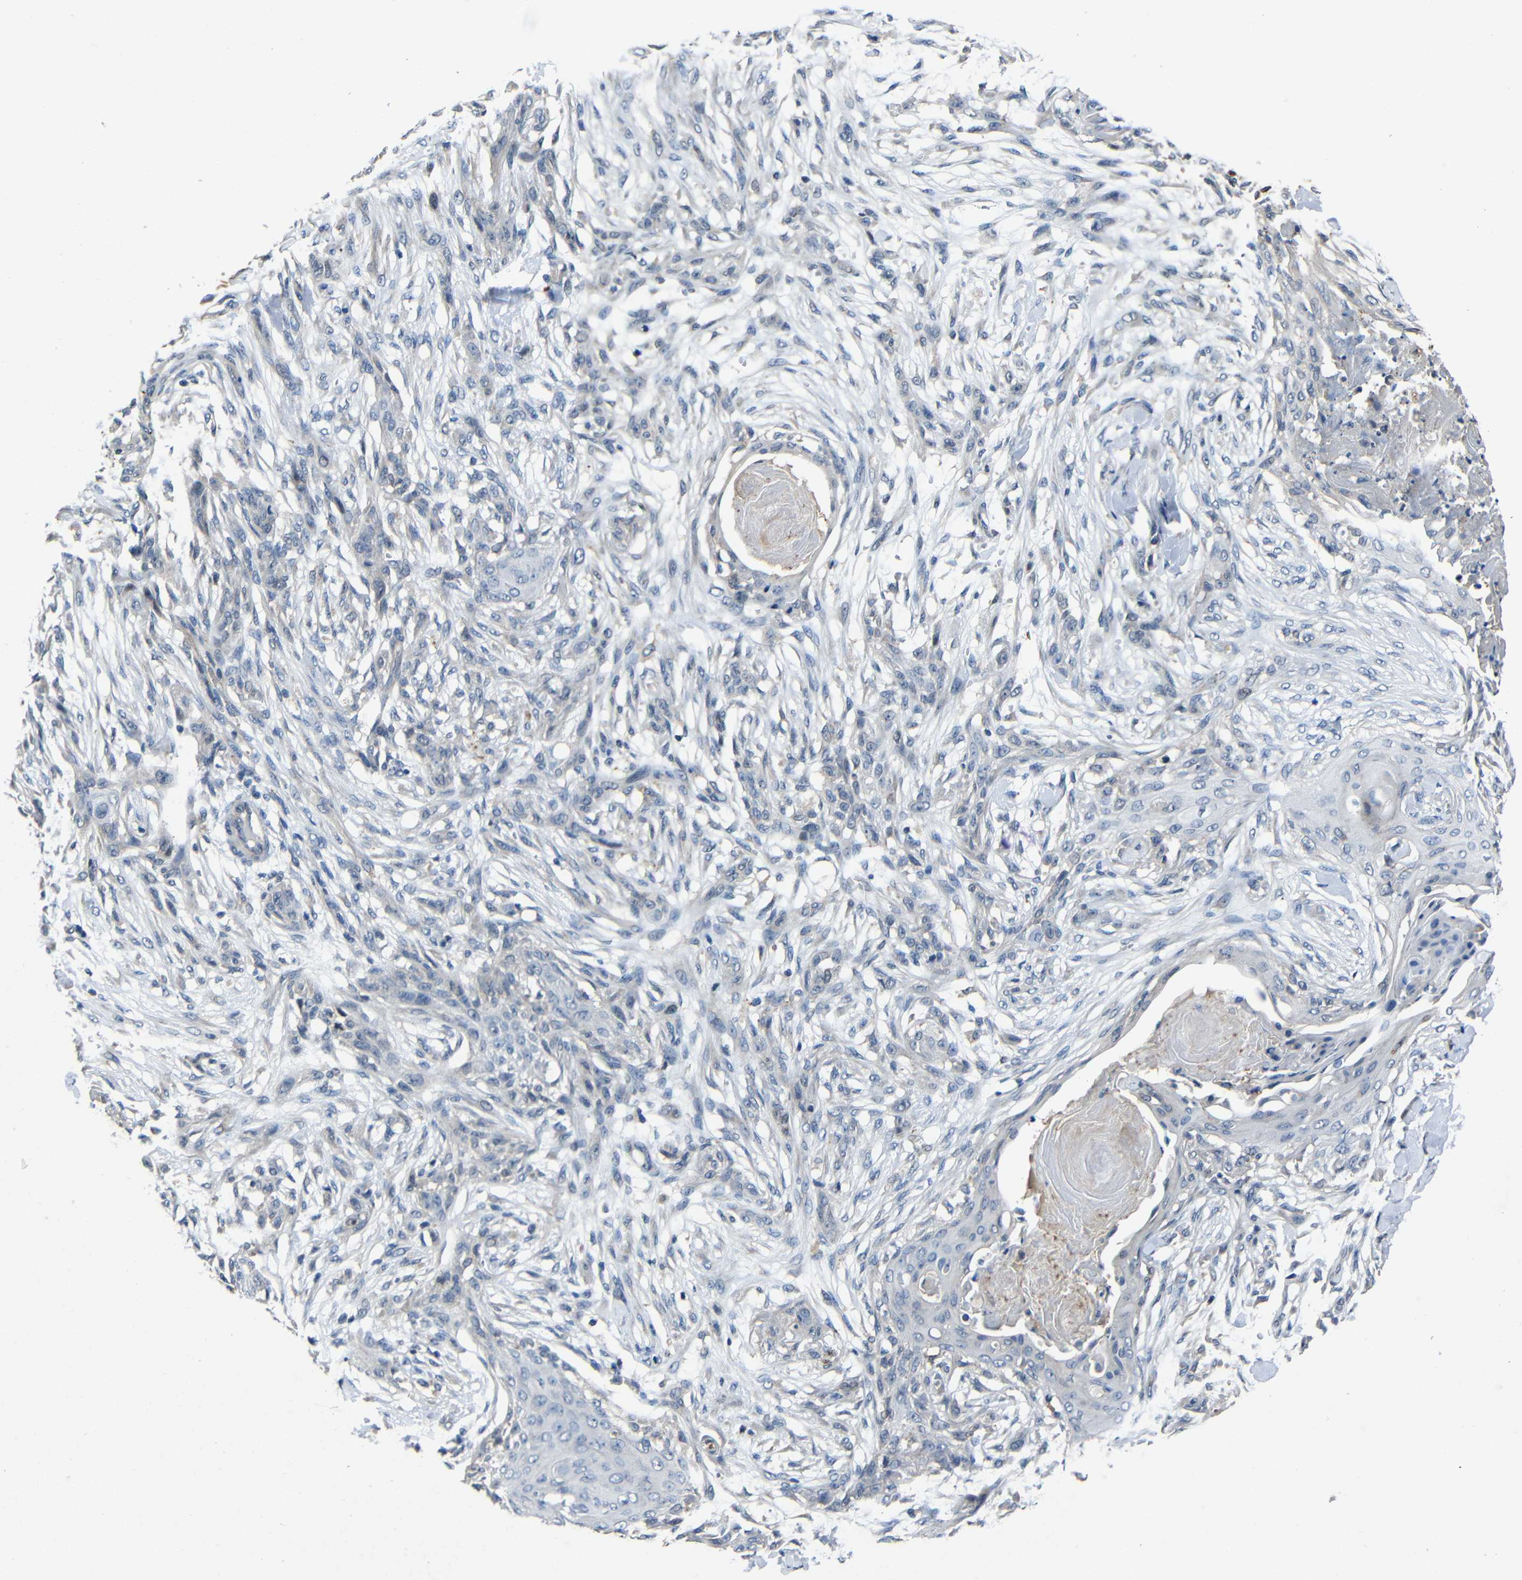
{"staining": {"intensity": "negative", "quantity": "none", "location": "none"}, "tissue": "skin cancer", "cell_type": "Tumor cells", "image_type": "cancer", "snomed": [{"axis": "morphology", "description": "Squamous cell carcinoma, NOS"}, {"axis": "topography", "description": "Skin"}], "caption": "Micrograph shows no protein expression in tumor cells of skin squamous cell carcinoma tissue.", "gene": "C6orf89", "patient": {"sex": "female", "age": 59}}